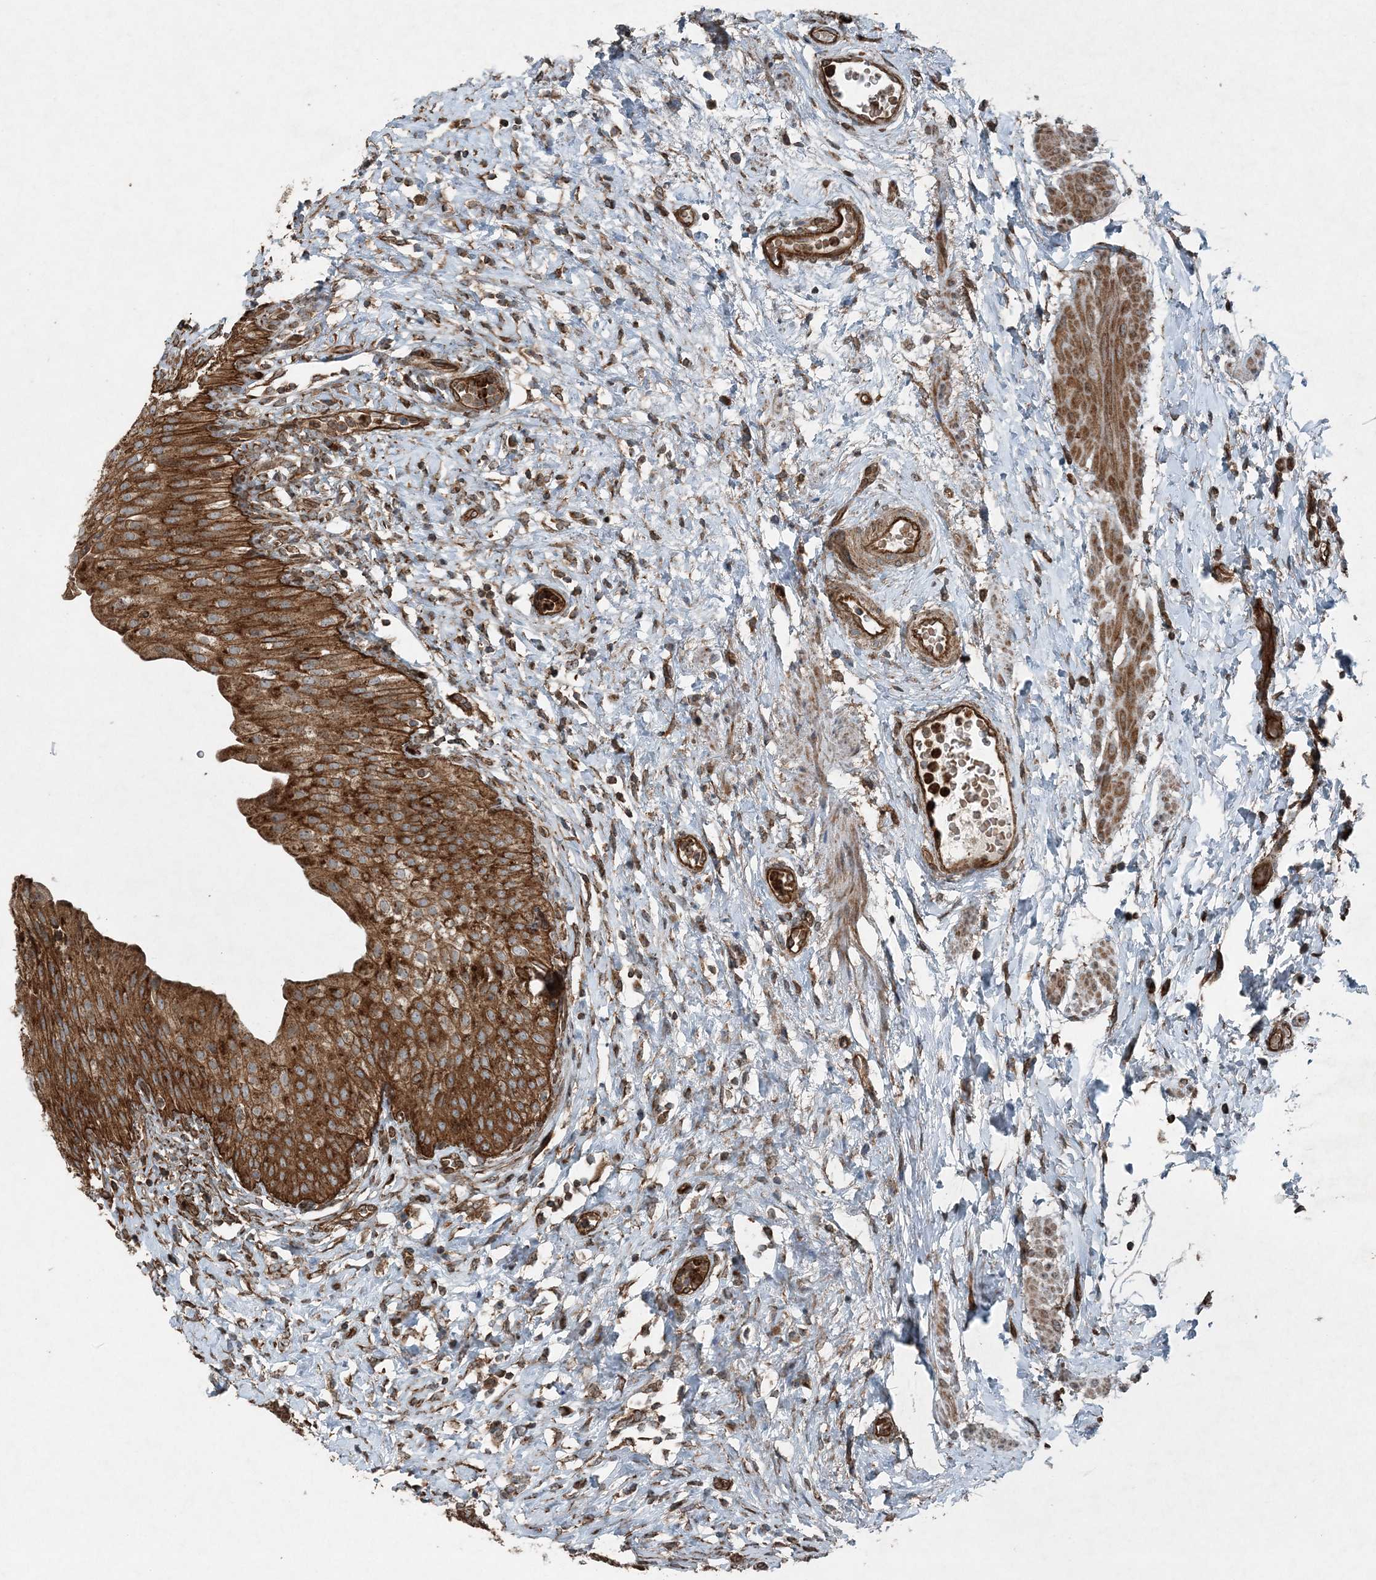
{"staining": {"intensity": "strong", "quantity": ">75%", "location": "cytoplasmic/membranous"}, "tissue": "urinary bladder", "cell_type": "Urothelial cells", "image_type": "normal", "snomed": [{"axis": "morphology", "description": "Normal tissue, NOS"}, {"axis": "morphology", "description": "Urothelial carcinoma, High grade"}, {"axis": "topography", "description": "Urinary bladder"}], "caption": "Immunohistochemical staining of unremarkable urinary bladder shows strong cytoplasmic/membranous protein staining in about >75% of urothelial cells.", "gene": "COPS7B", "patient": {"sex": "male", "age": 46}}